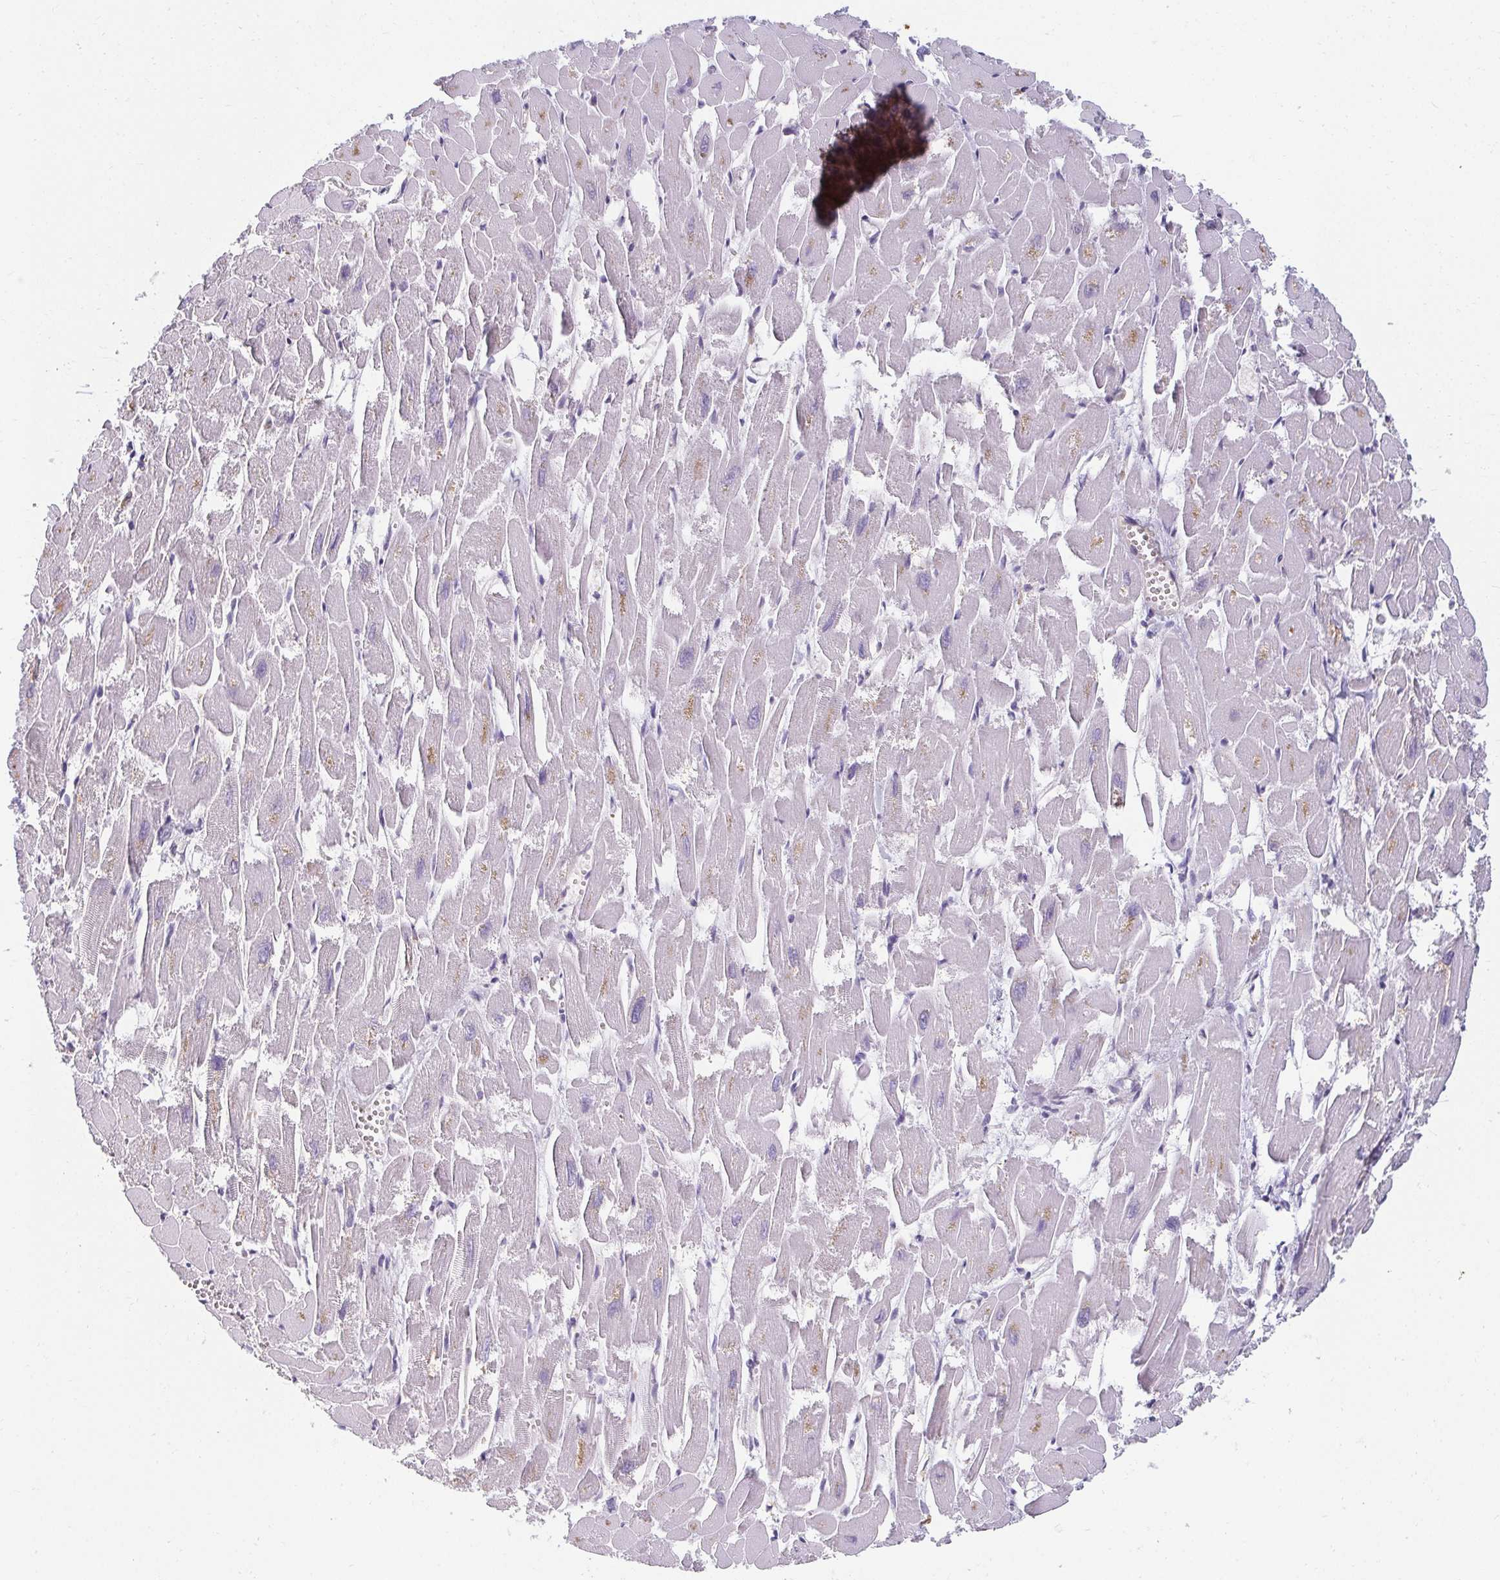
{"staining": {"intensity": "weak", "quantity": "<25%", "location": "cytoplasmic/membranous"}, "tissue": "heart muscle", "cell_type": "Cardiomyocytes", "image_type": "normal", "snomed": [{"axis": "morphology", "description": "Normal tissue, NOS"}, {"axis": "topography", "description": "Heart"}], "caption": "The immunohistochemistry (IHC) histopathology image has no significant positivity in cardiomyocytes of heart muscle.", "gene": "PDE2A", "patient": {"sex": "male", "age": 54}}